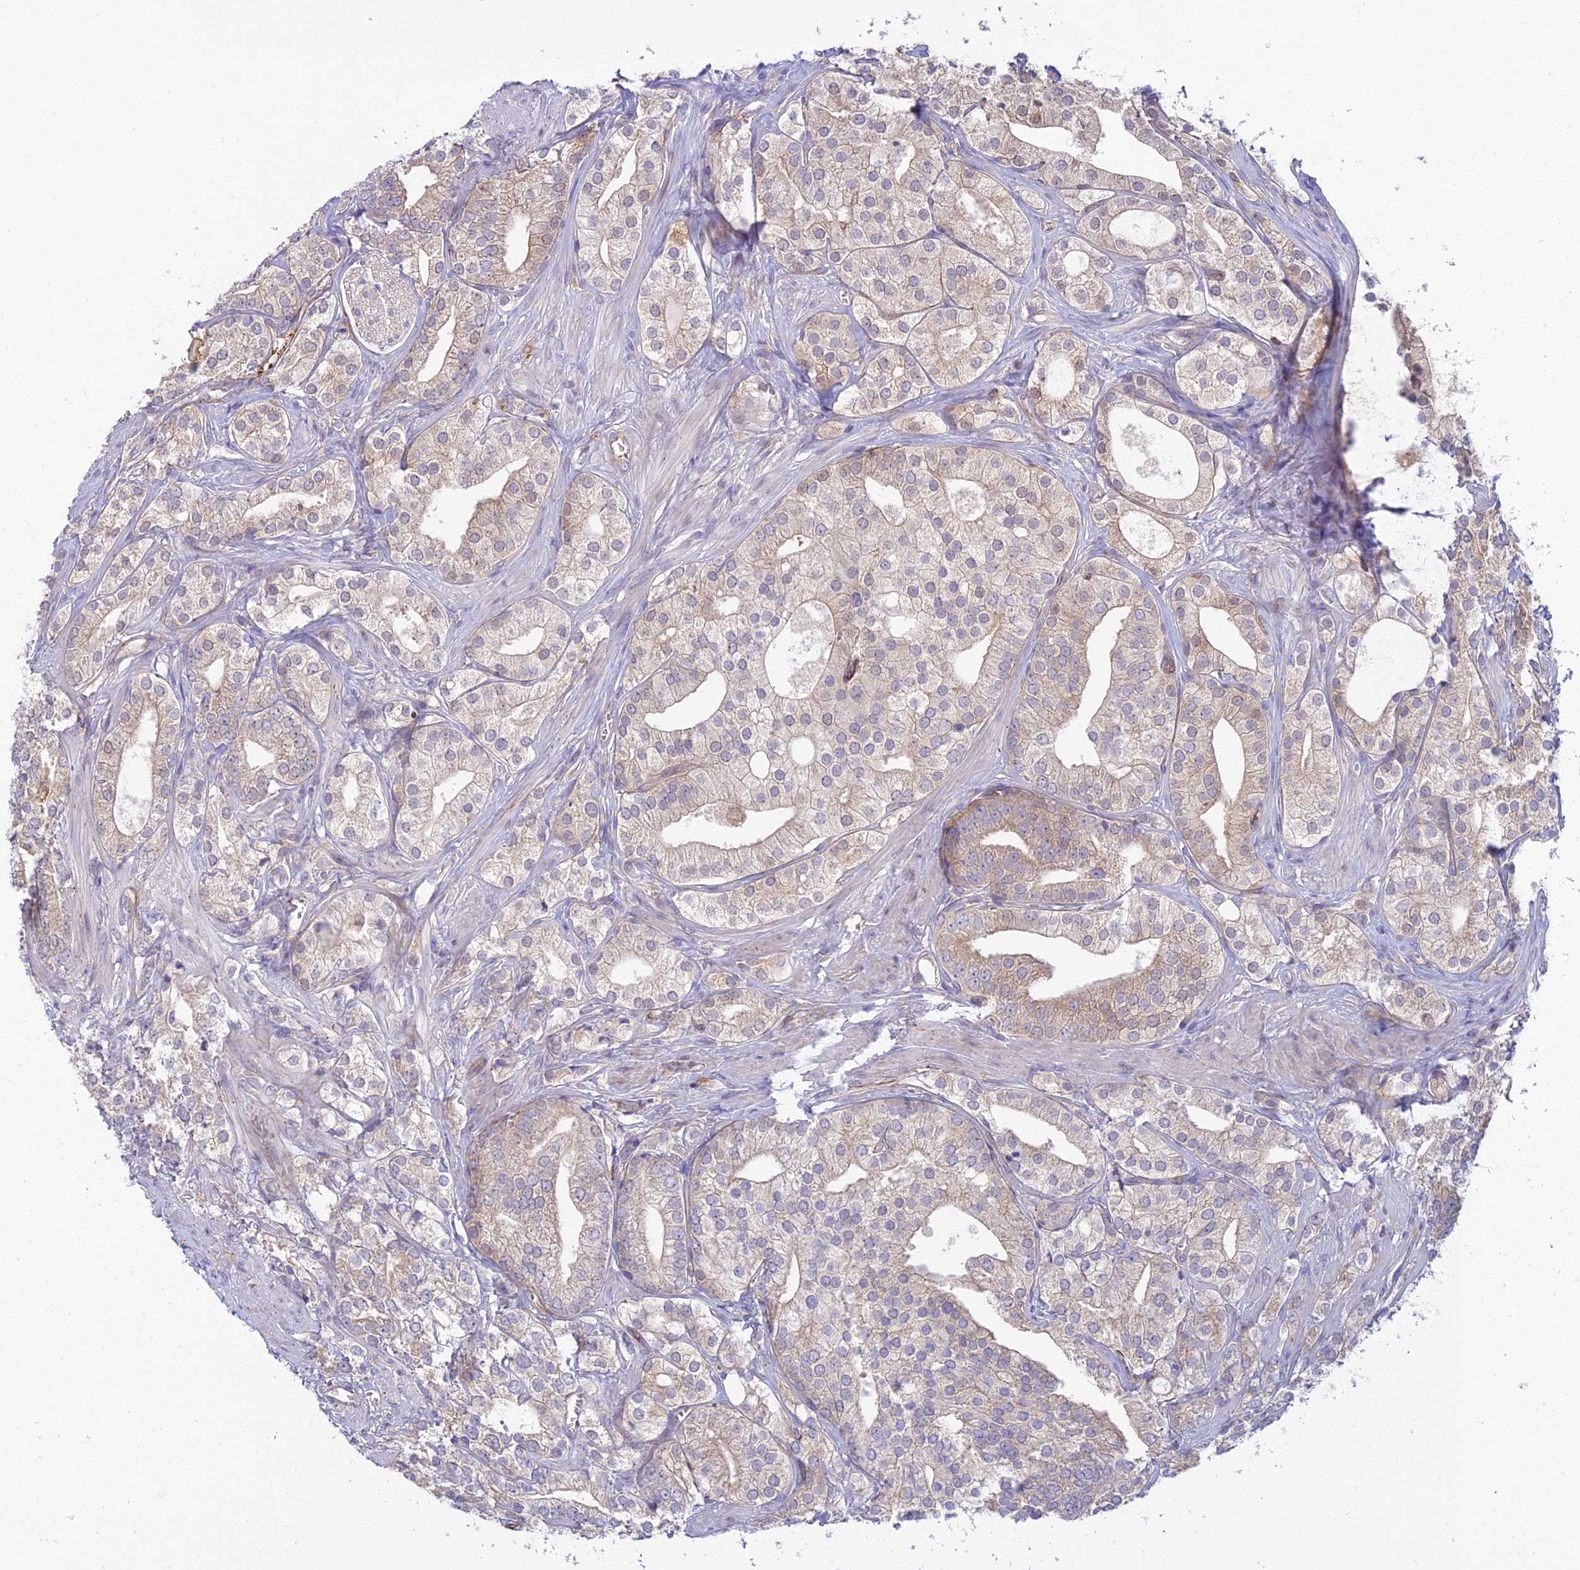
{"staining": {"intensity": "weak", "quantity": "<25%", "location": "cytoplasmic/membranous"}, "tissue": "prostate cancer", "cell_type": "Tumor cells", "image_type": "cancer", "snomed": [{"axis": "morphology", "description": "Adenocarcinoma, High grade"}, {"axis": "topography", "description": "Prostate"}], "caption": "This is an immunohistochemistry (IHC) image of human prostate cancer (adenocarcinoma (high-grade)). There is no positivity in tumor cells.", "gene": "DUS2", "patient": {"sex": "male", "age": 50}}